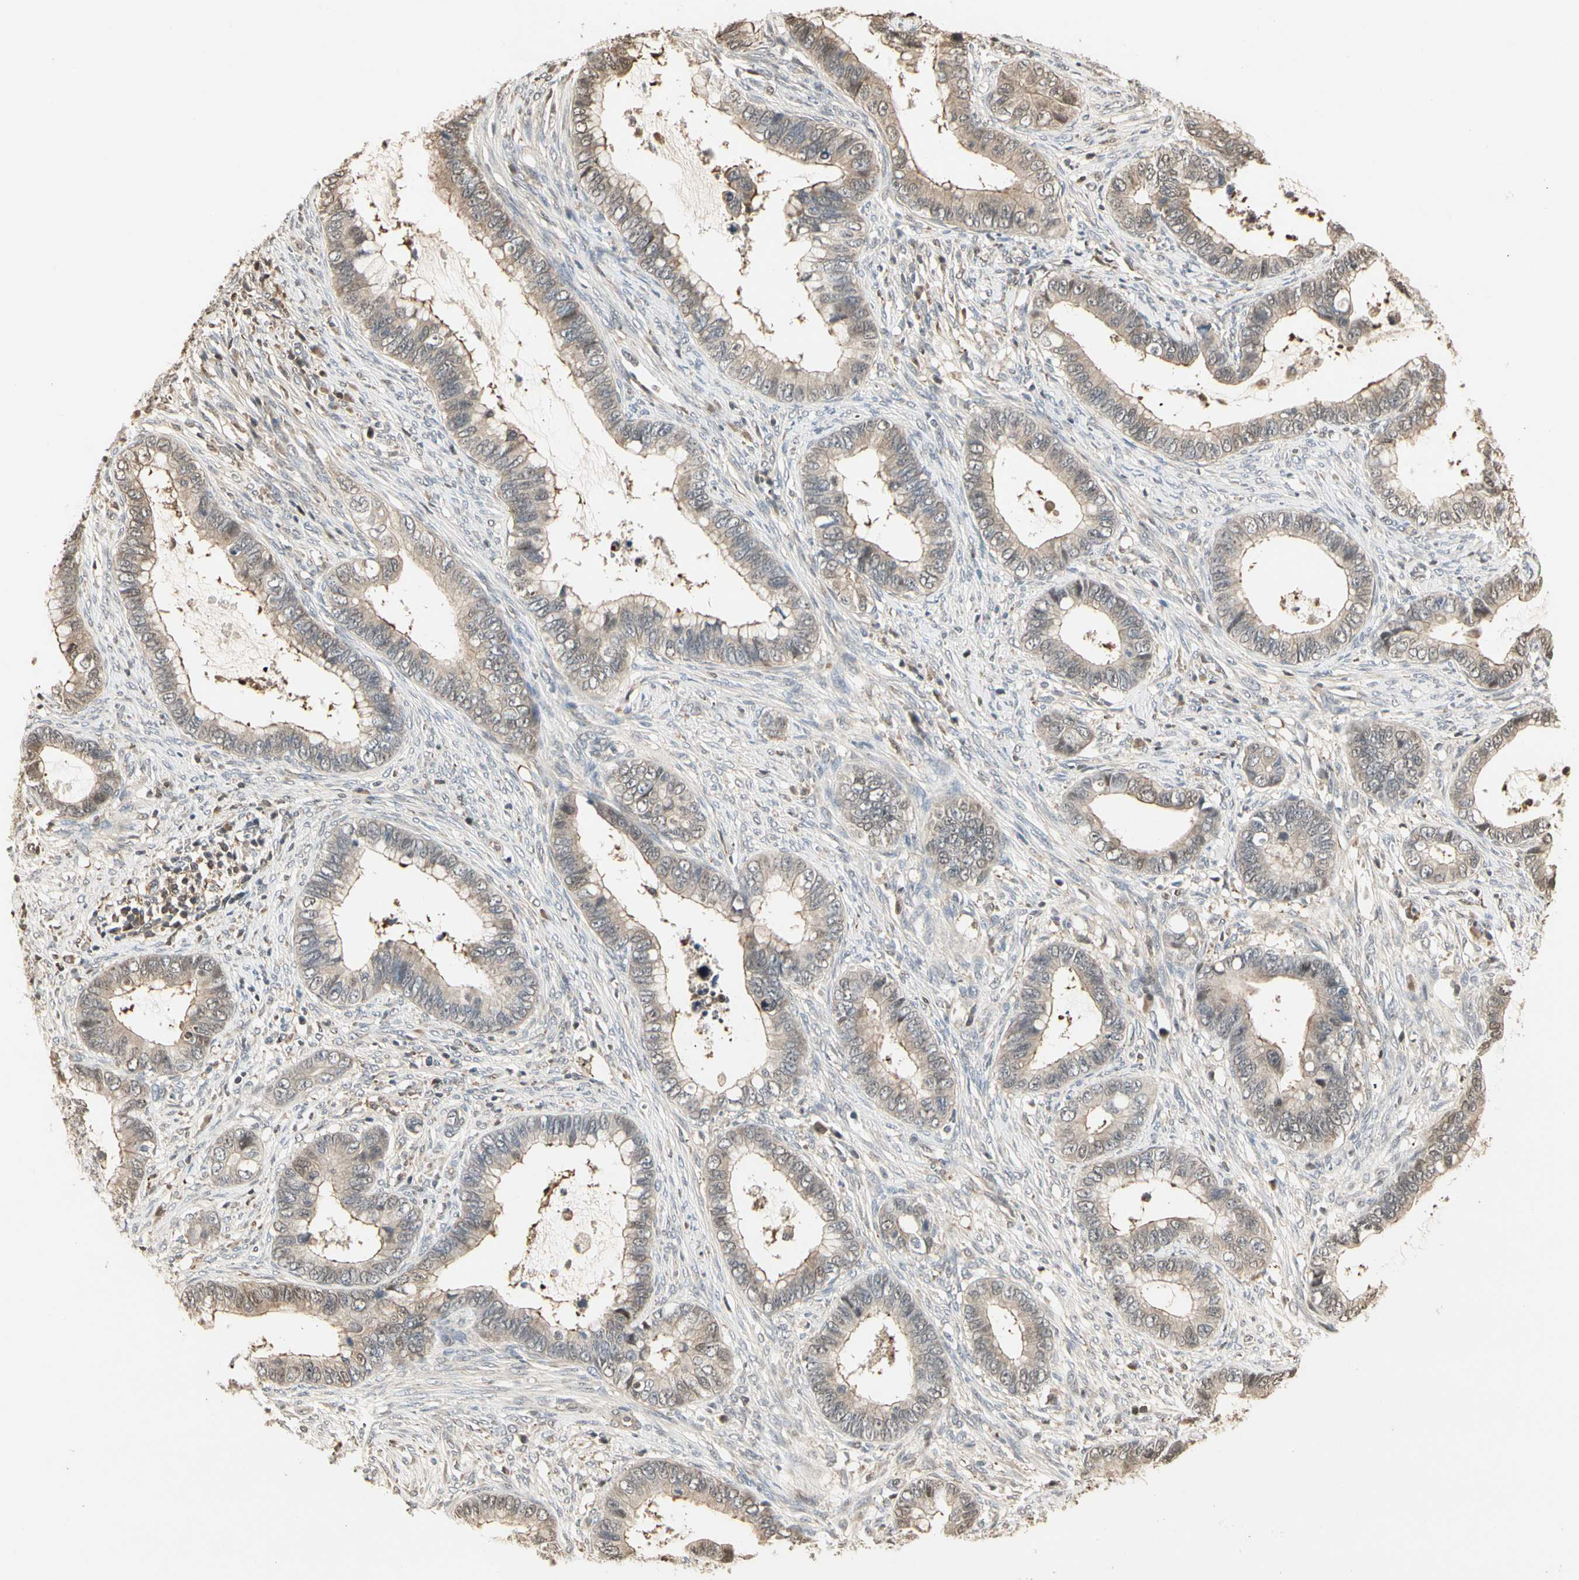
{"staining": {"intensity": "weak", "quantity": ">75%", "location": "cytoplasmic/membranous"}, "tissue": "cervical cancer", "cell_type": "Tumor cells", "image_type": "cancer", "snomed": [{"axis": "morphology", "description": "Adenocarcinoma, NOS"}, {"axis": "topography", "description": "Cervix"}], "caption": "There is low levels of weak cytoplasmic/membranous staining in tumor cells of cervical adenocarcinoma, as demonstrated by immunohistochemical staining (brown color).", "gene": "DRG2", "patient": {"sex": "female", "age": 44}}